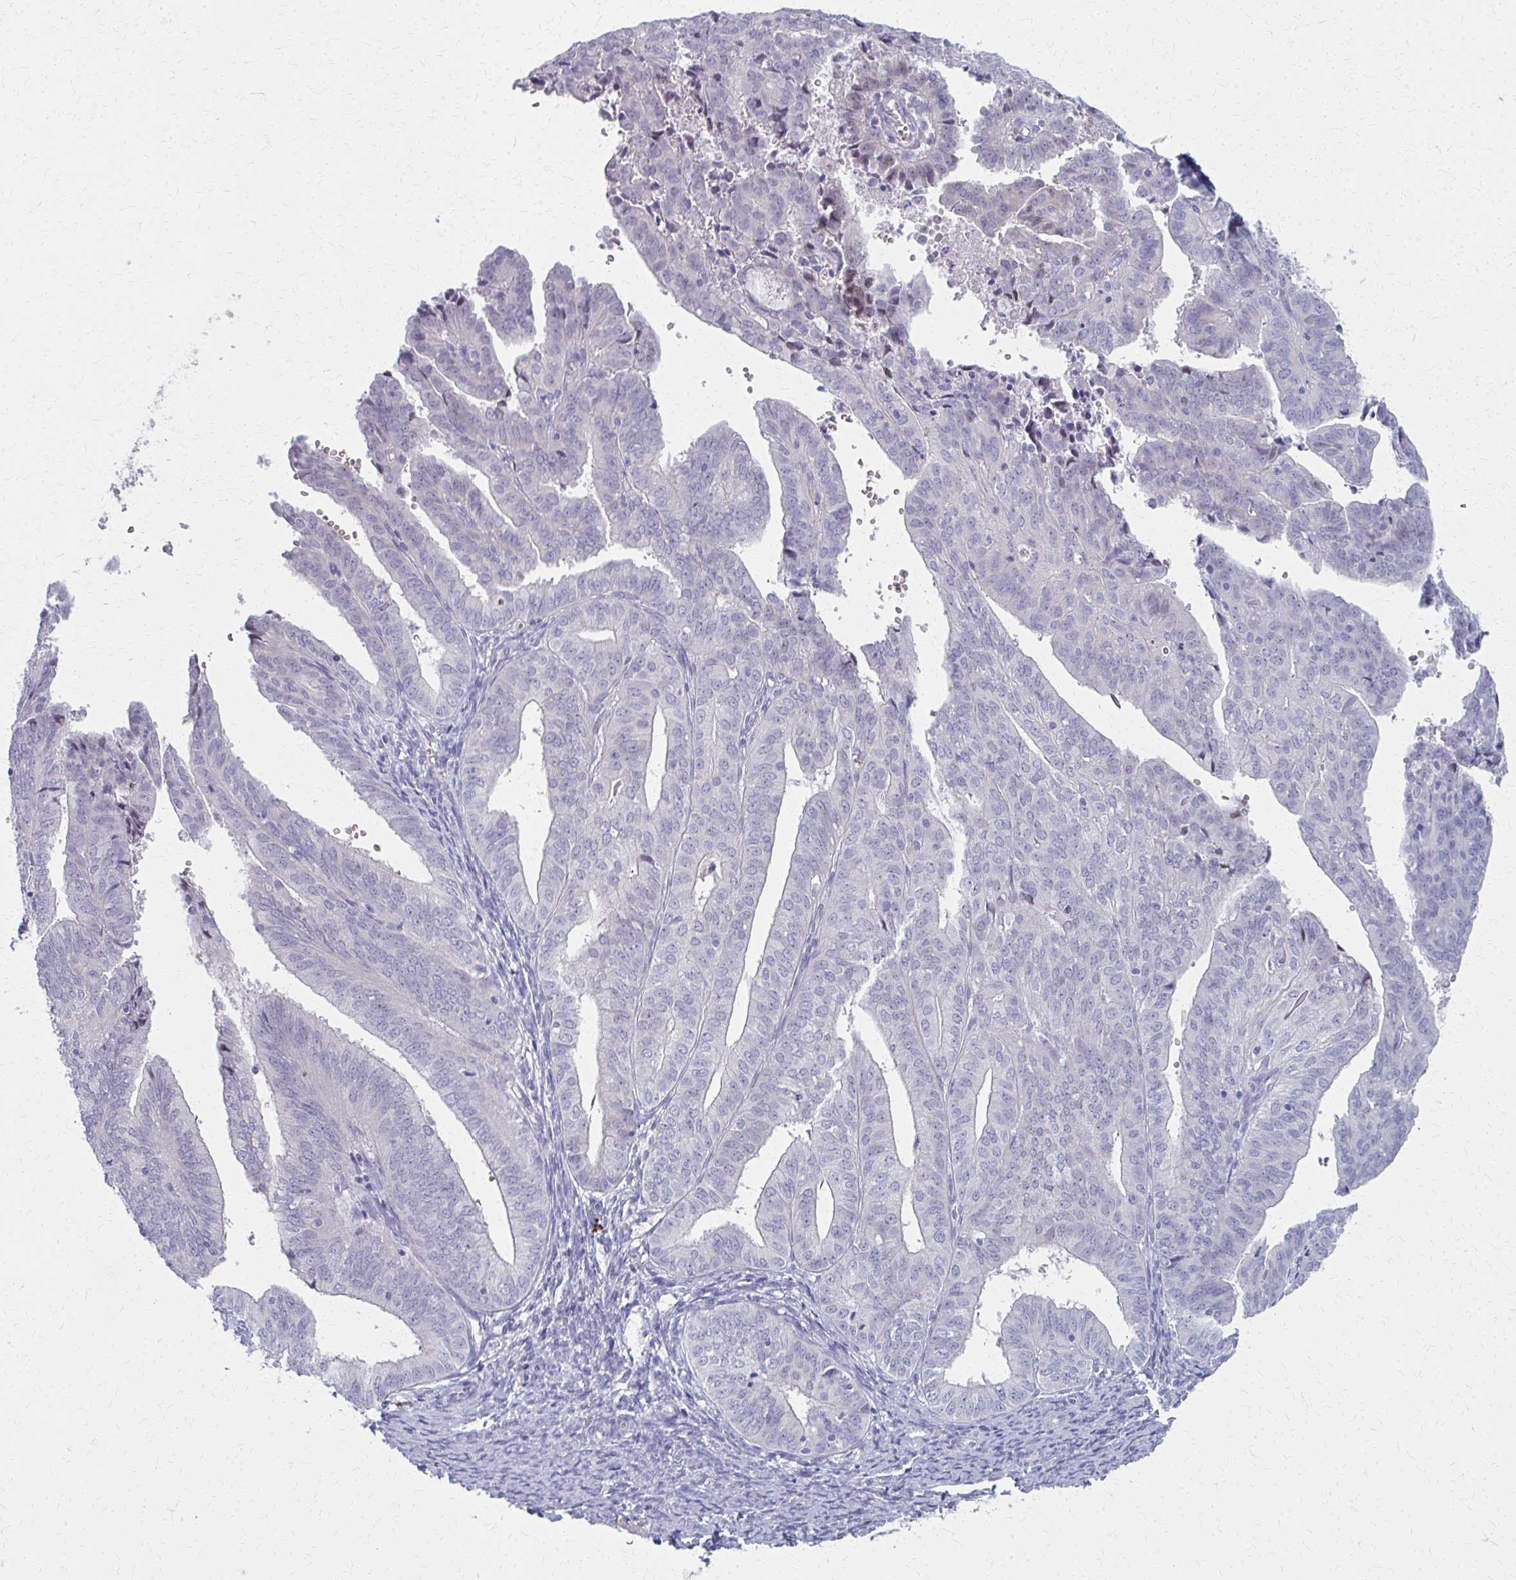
{"staining": {"intensity": "negative", "quantity": "none", "location": "none"}, "tissue": "endometrial cancer", "cell_type": "Tumor cells", "image_type": "cancer", "snomed": [{"axis": "morphology", "description": "Adenocarcinoma, NOS"}, {"axis": "topography", "description": "Endometrium"}], "caption": "Immunohistochemistry histopathology image of endometrial adenocarcinoma stained for a protein (brown), which demonstrates no positivity in tumor cells.", "gene": "MS4A2", "patient": {"sex": "female", "age": 70}}